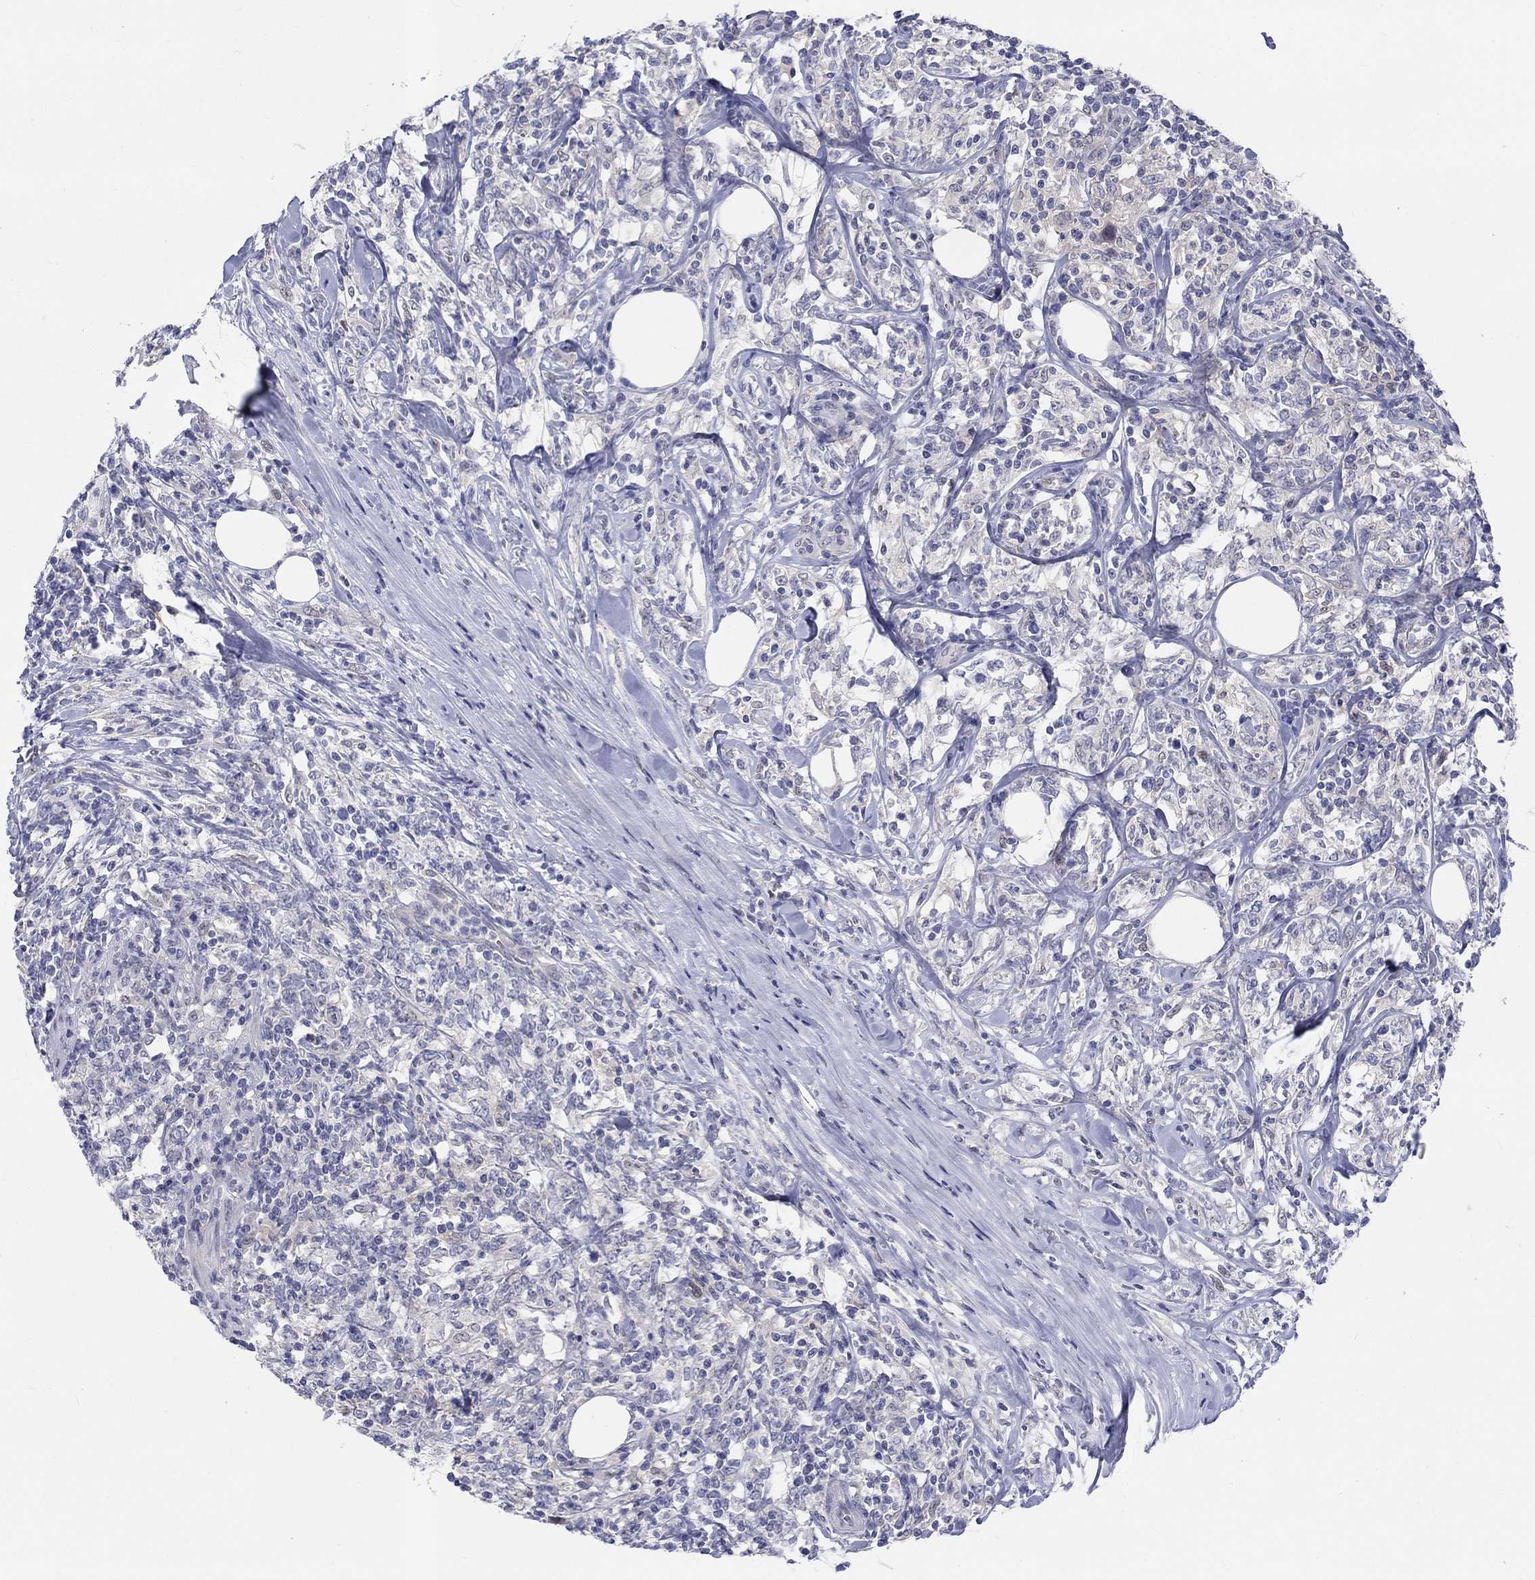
{"staining": {"intensity": "negative", "quantity": "none", "location": "none"}, "tissue": "lymphoma", "cell_type": "Tumor cells", "image_type": "cancer", "snomed": [{"axis": "morphology", "description": "Malignant lymphoma, non-Hodgkin's type, High grade"}, {"axis": "topography", "description": "Lymph node"}], "caption": "High-grade malignant lymphoma, non-Hodgkin's type was stained to show a protein in brown. There is no significant positivity in tumor cells. (DAB IHC visualized using brightfield microscopy, high magnification).", "gene": "EGFLAM", "patient": {"sex": "female", "age": 84}}